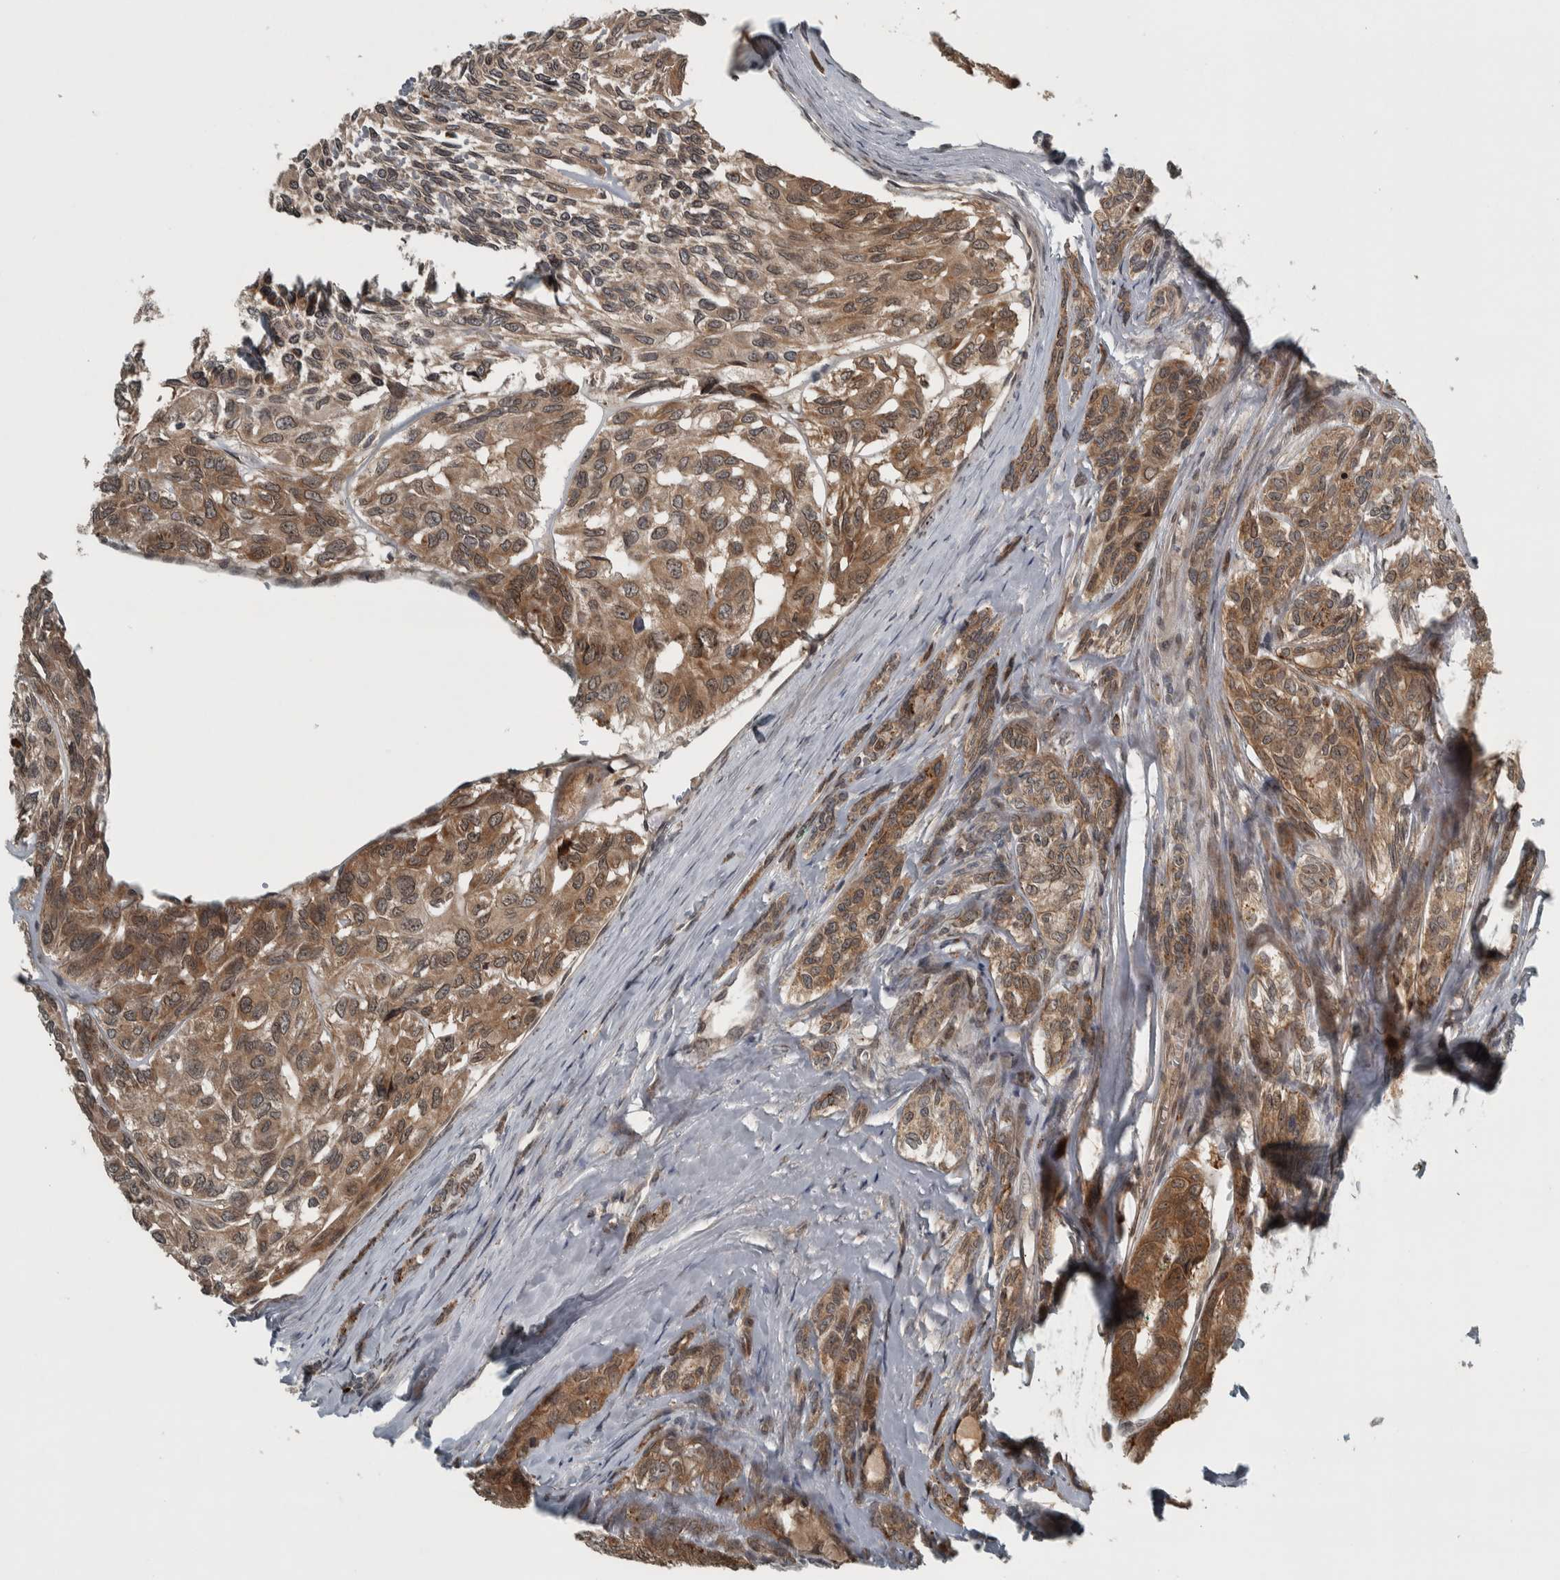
{"staining": {"intensity": "moderate", "quantity": ">75%", "location": "cytoplasmic/membranous"}, "tissue": "head and neck cancer", "cell_type": "Tumor cells", "image_type": "cancer", "snomed": [{"axis": "morphology", "description": "Adenocarcinoma, NOS"}, {"axis": "topography", "description": "Salivary gland, NOS"}, {"axis": "topography", "description": "Head-Neck"}], "caption": "A medium amount of moderate cytoplasmic/membranous positivity is appreciated in about >75% of tumor cells in adenocarcinoma (head and neck) tissue. The protein of interest is stained brown, and the nuclei are stained in blue (DAB IHC with brightfield microscopy, high magnification).", "gene": "XPO5", "patient": {"sex": "female", "age": 76}}